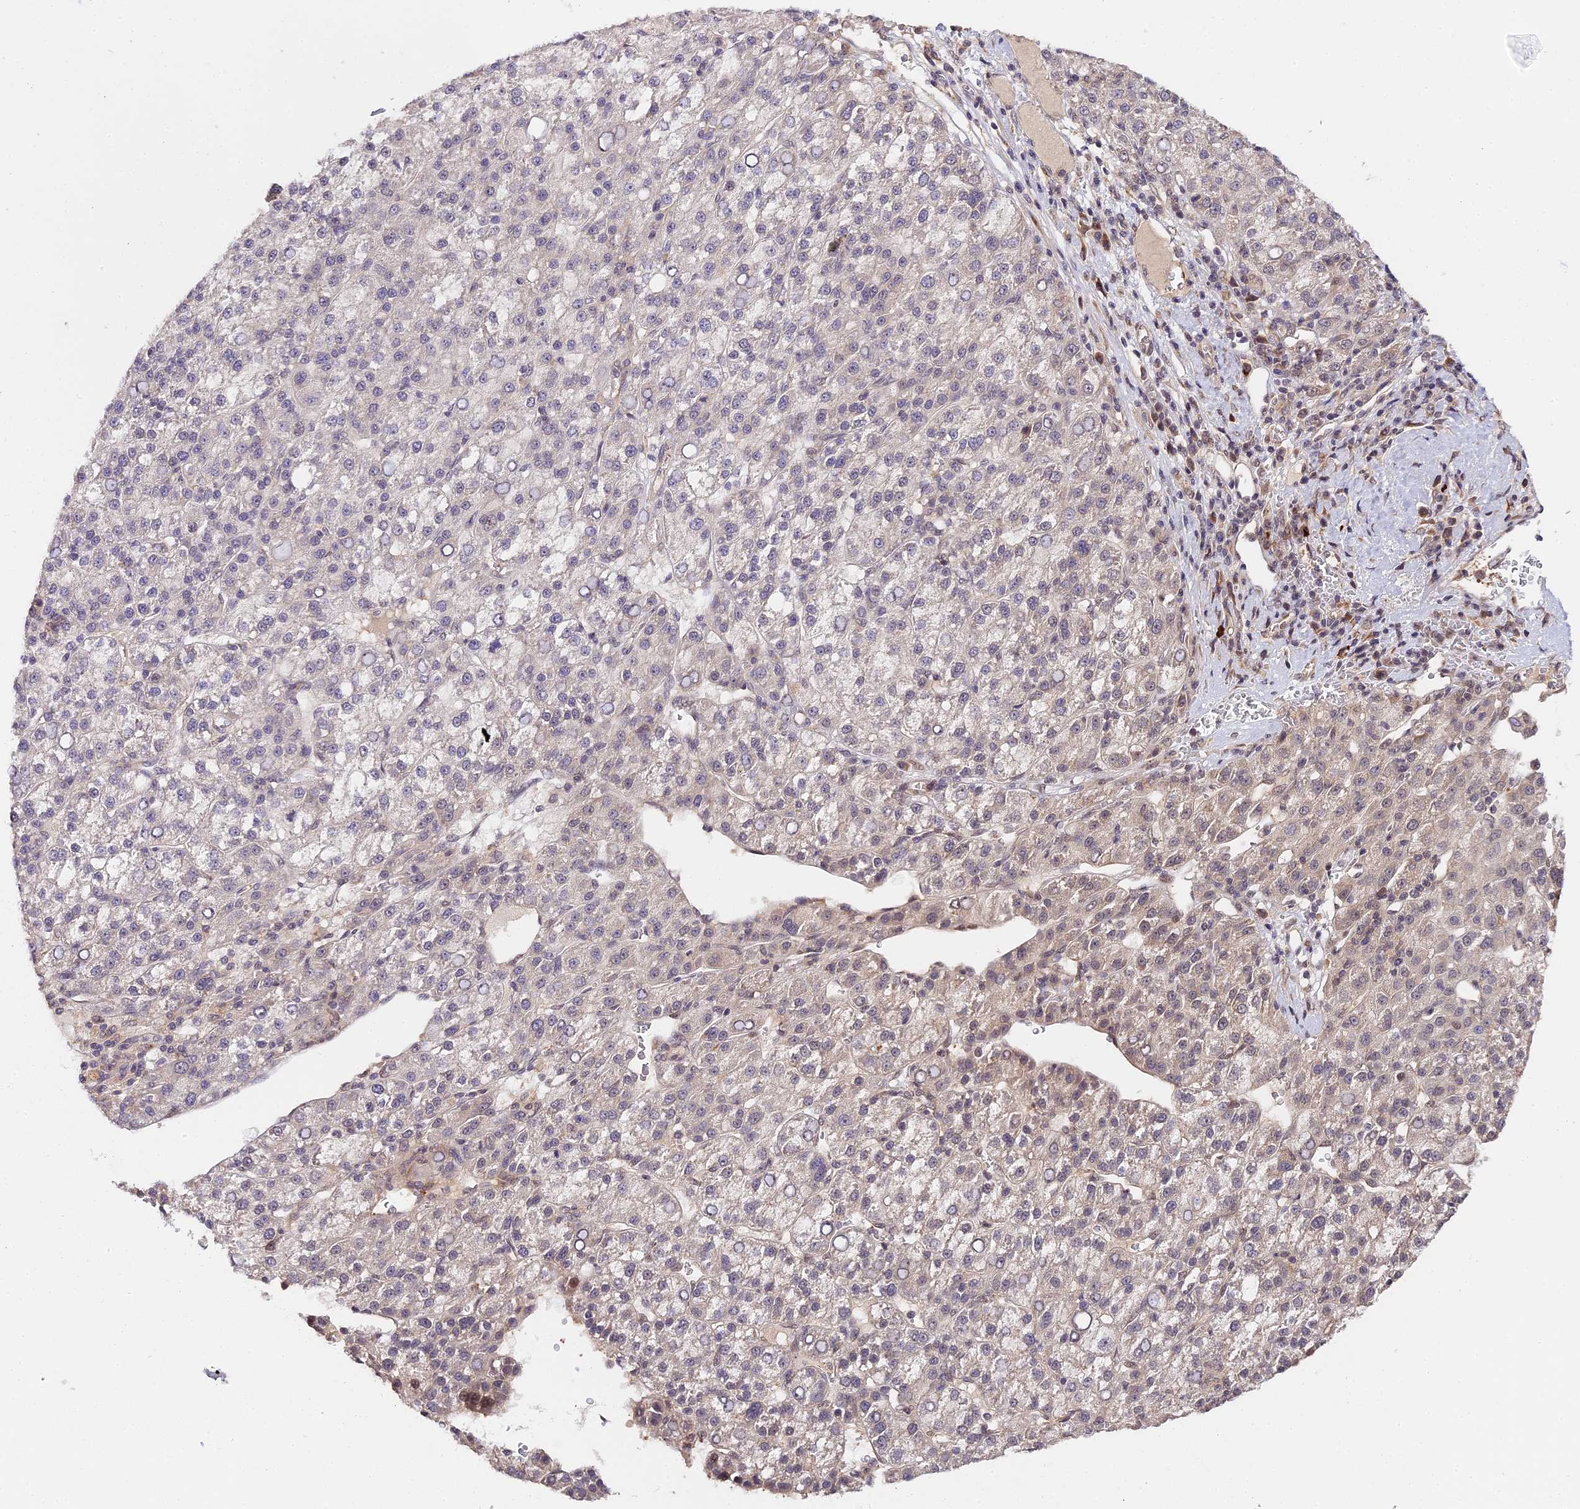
{"staining": {"intensity": "negative", "quantity": "none", "location": "none"}, "tissue": "liver cancer", "cell_type": "Tumor cells", "image_type": "cancer", "snomed": [{"axis": "morphology", "description": "Carcinoma, Hepatocellular, NOS"}, {"axis": "topography", "description": "Liver"}], "caption": "High magnification brightfield microscopy of liver cancer stained with DAB (brown) and counterstained with hematoxylin (blue): tumor cells show no significant expression. Nuclei are stained in blue.", "gene": "IMPACT", "patient": {"sex": "female", "age": 58}}